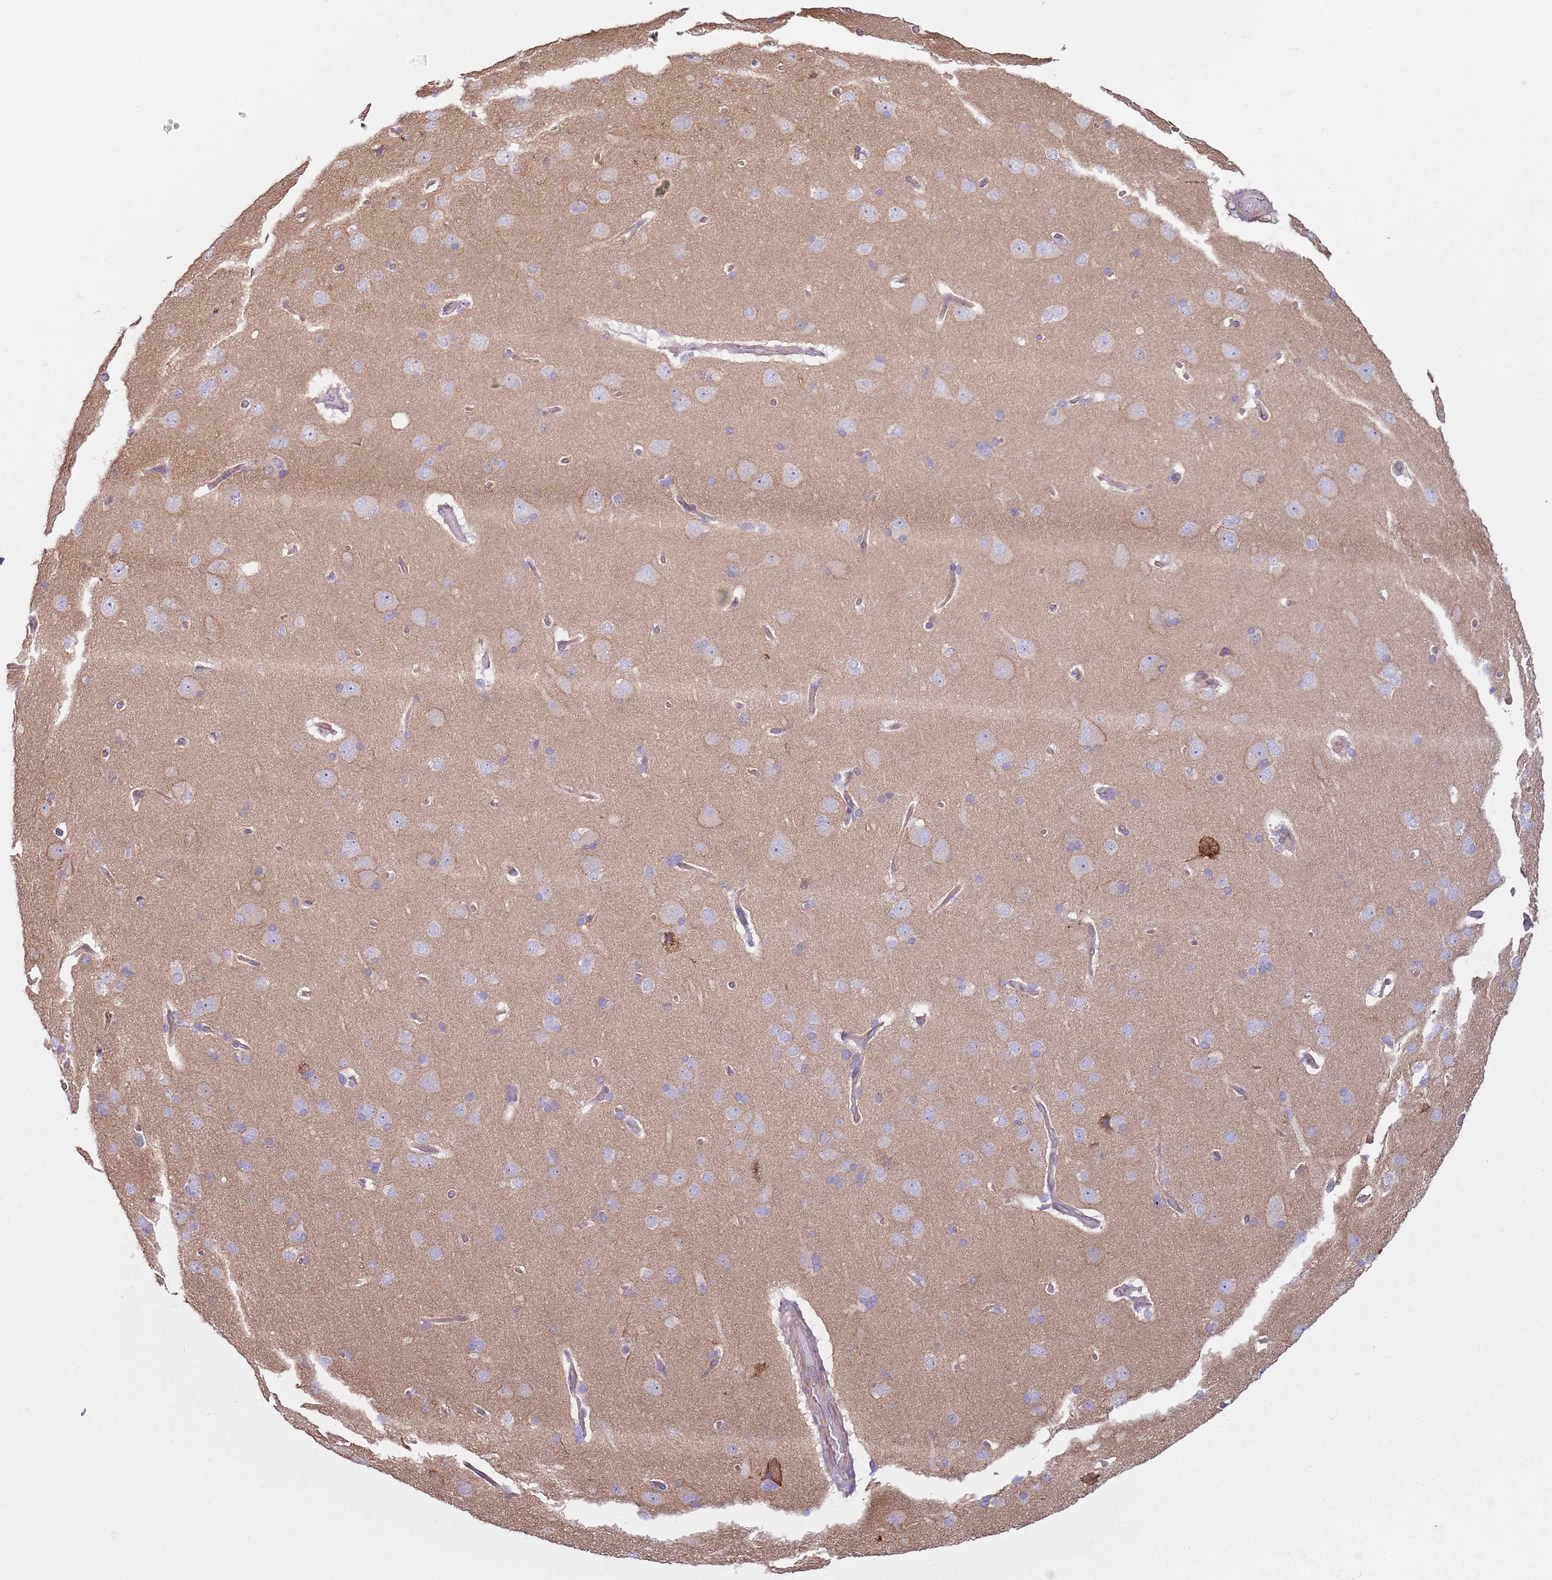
{"staining": {"intensity": "moderate", "quantity": "25%-75%", "location": "cytoplasmic/membranous"}, "tissue": "cerebral cortex", "cell_type": "Endothelial cells", "image_type": "normal", "snomed": [{"axis": "morphology", "description": "Normal tissue, NOS"}, {"axis": "topography", "description": "Cerebral cortex"}], "caption": "High-power microscopy captured an immunohistochemistry photomicrograph of normal cerebral cortex, revealing moderate cytoplasmic/membranous staining in approximately 25%-75% of endothelial cells.", "gene": "GNAI1", "patient": {"sex": "male", "age": 62}}